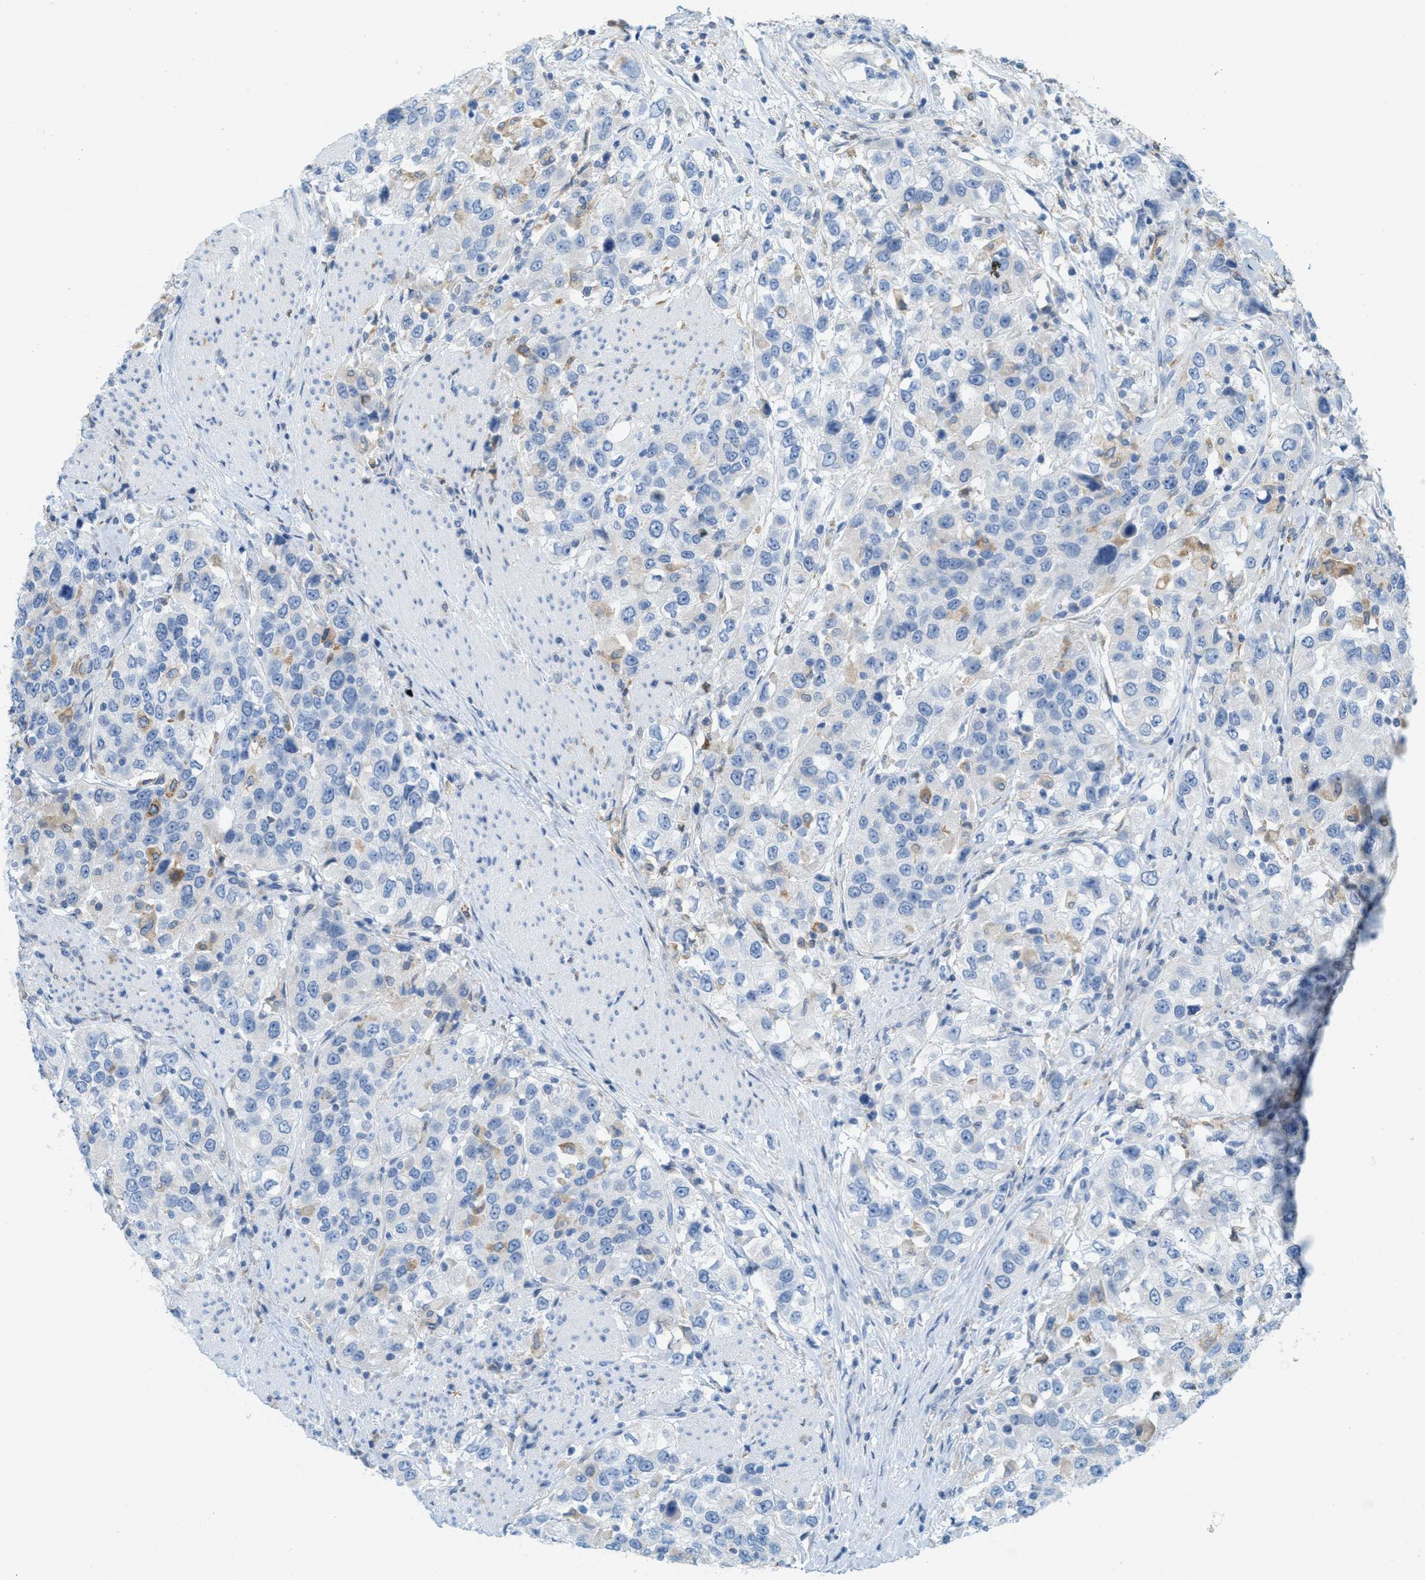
{"staining": {"intensity": "weak", "quantity": "<25%", "location": "cytoplasmic/membranous"}, "tissue": "urothelial cancer", "cell_type": "Tumor cells", "image_type": "cancer", "snomed": [{"axis": "morphology", "description": "Urothelial carcinoma, High grade"}, {"axis": "topography", "description": "Urinary bladder"}], "caption": "Tumor cells are negative for brown protein staining in urothelial cancer. (Immunohistochemistry (ihc), brightfield microscopy, high magnification).", "gene": "TEX264", "patient": {"sex": "female", "age": 80}}